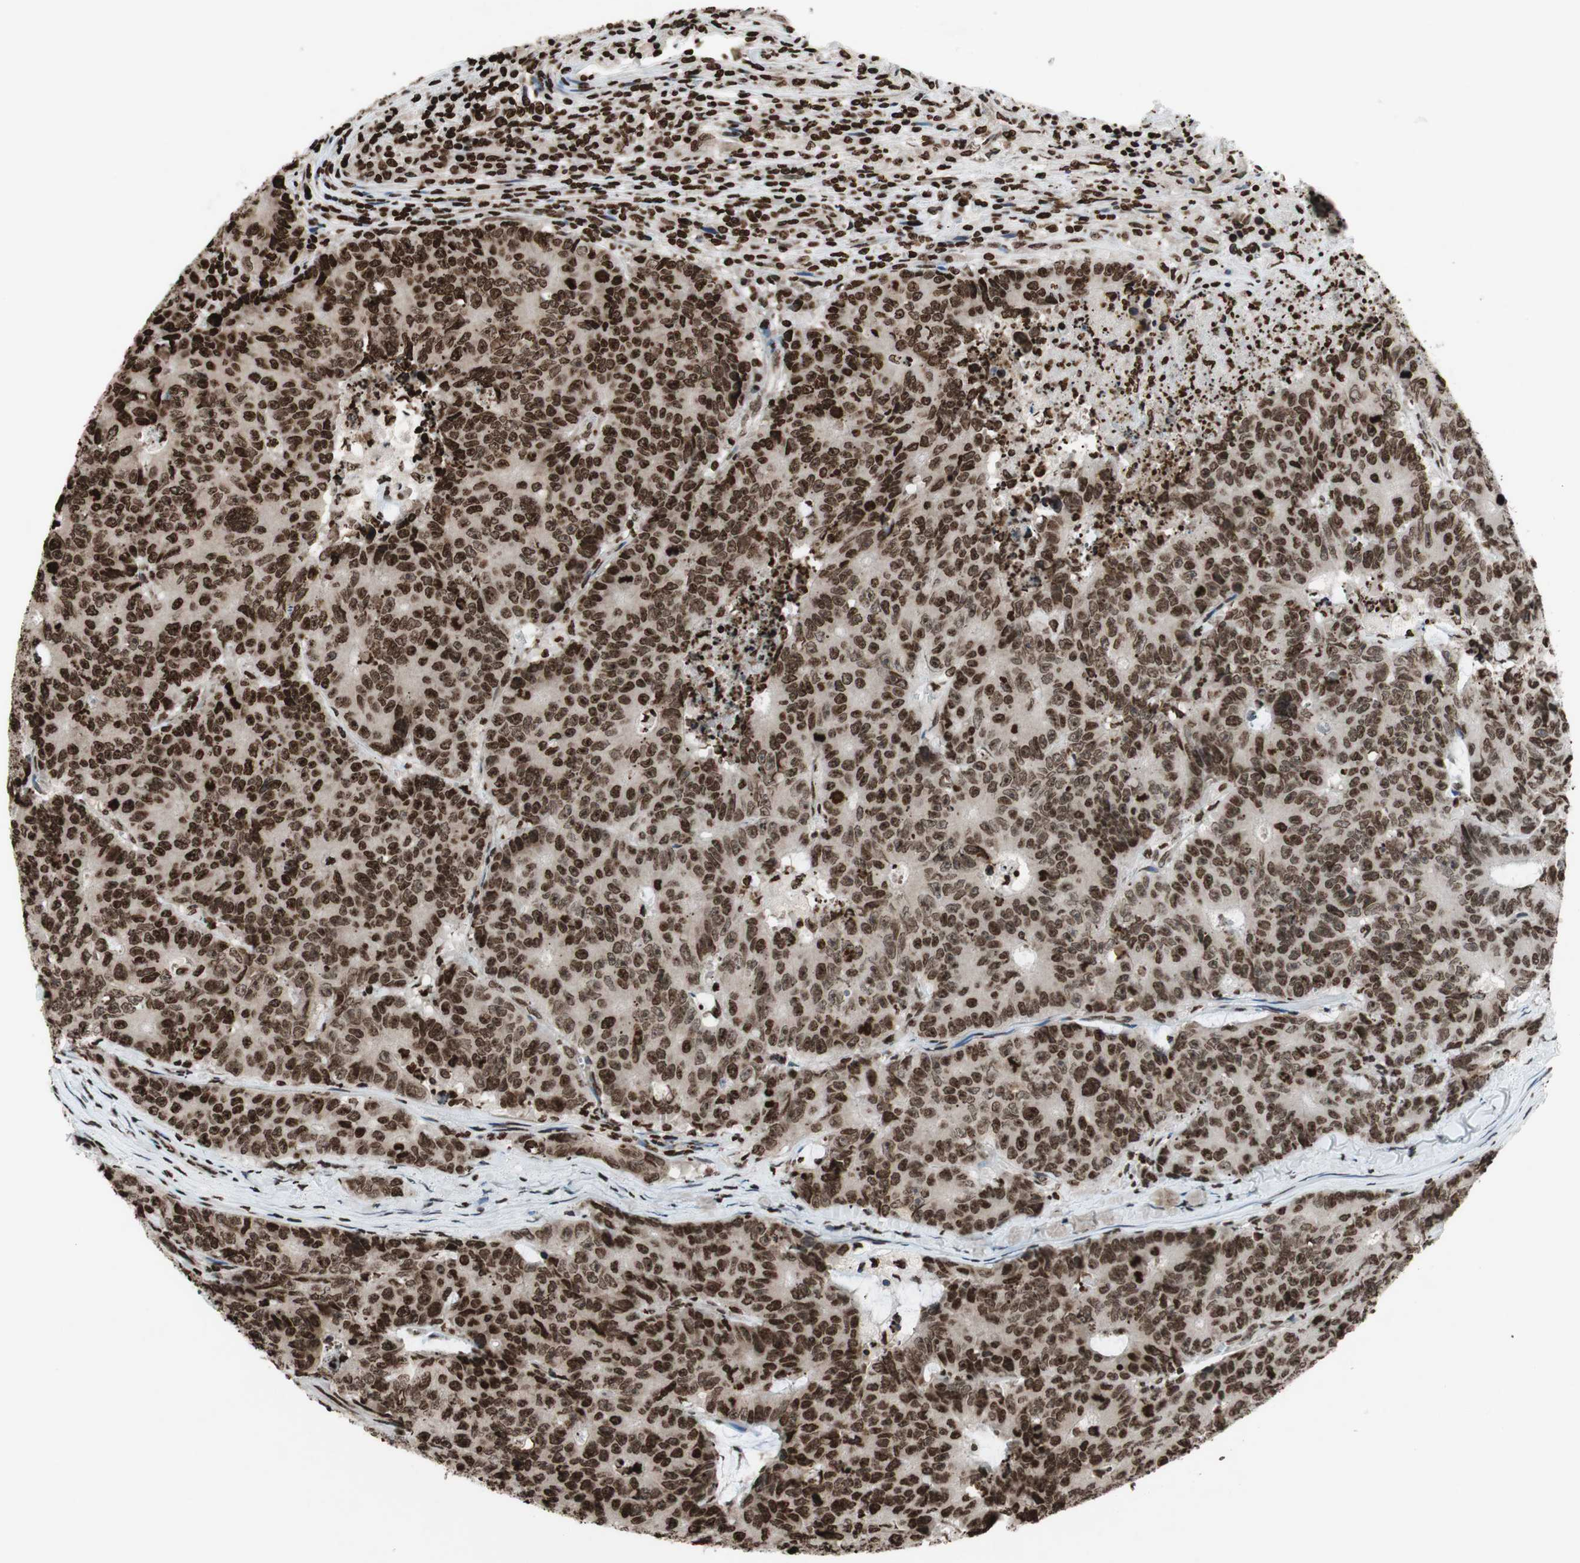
{"staining": {"intensity": "strong", "quantity": ">75%", "location": "nuclear"}, "tissue": "colorectal cancer", "cell_type": "Tumor cells", "image_type": "cancer", "snomed": [{"axis": "morphology", "description": "Adenocarcinoma, NOS"}, {"axis": "topography", "description": "Colon"}], "caption": "This histopathology image shows colorectal cancer (adenocarcinoma) stained with immunohistochemistry (IHC) to label a protein in brown. The nuclear of tumor cells show strong positivity for the protein. Nuclei are counter-stained blue.", "gene": "NCOA3", "patient": {"sex": "female", "age": 86}}